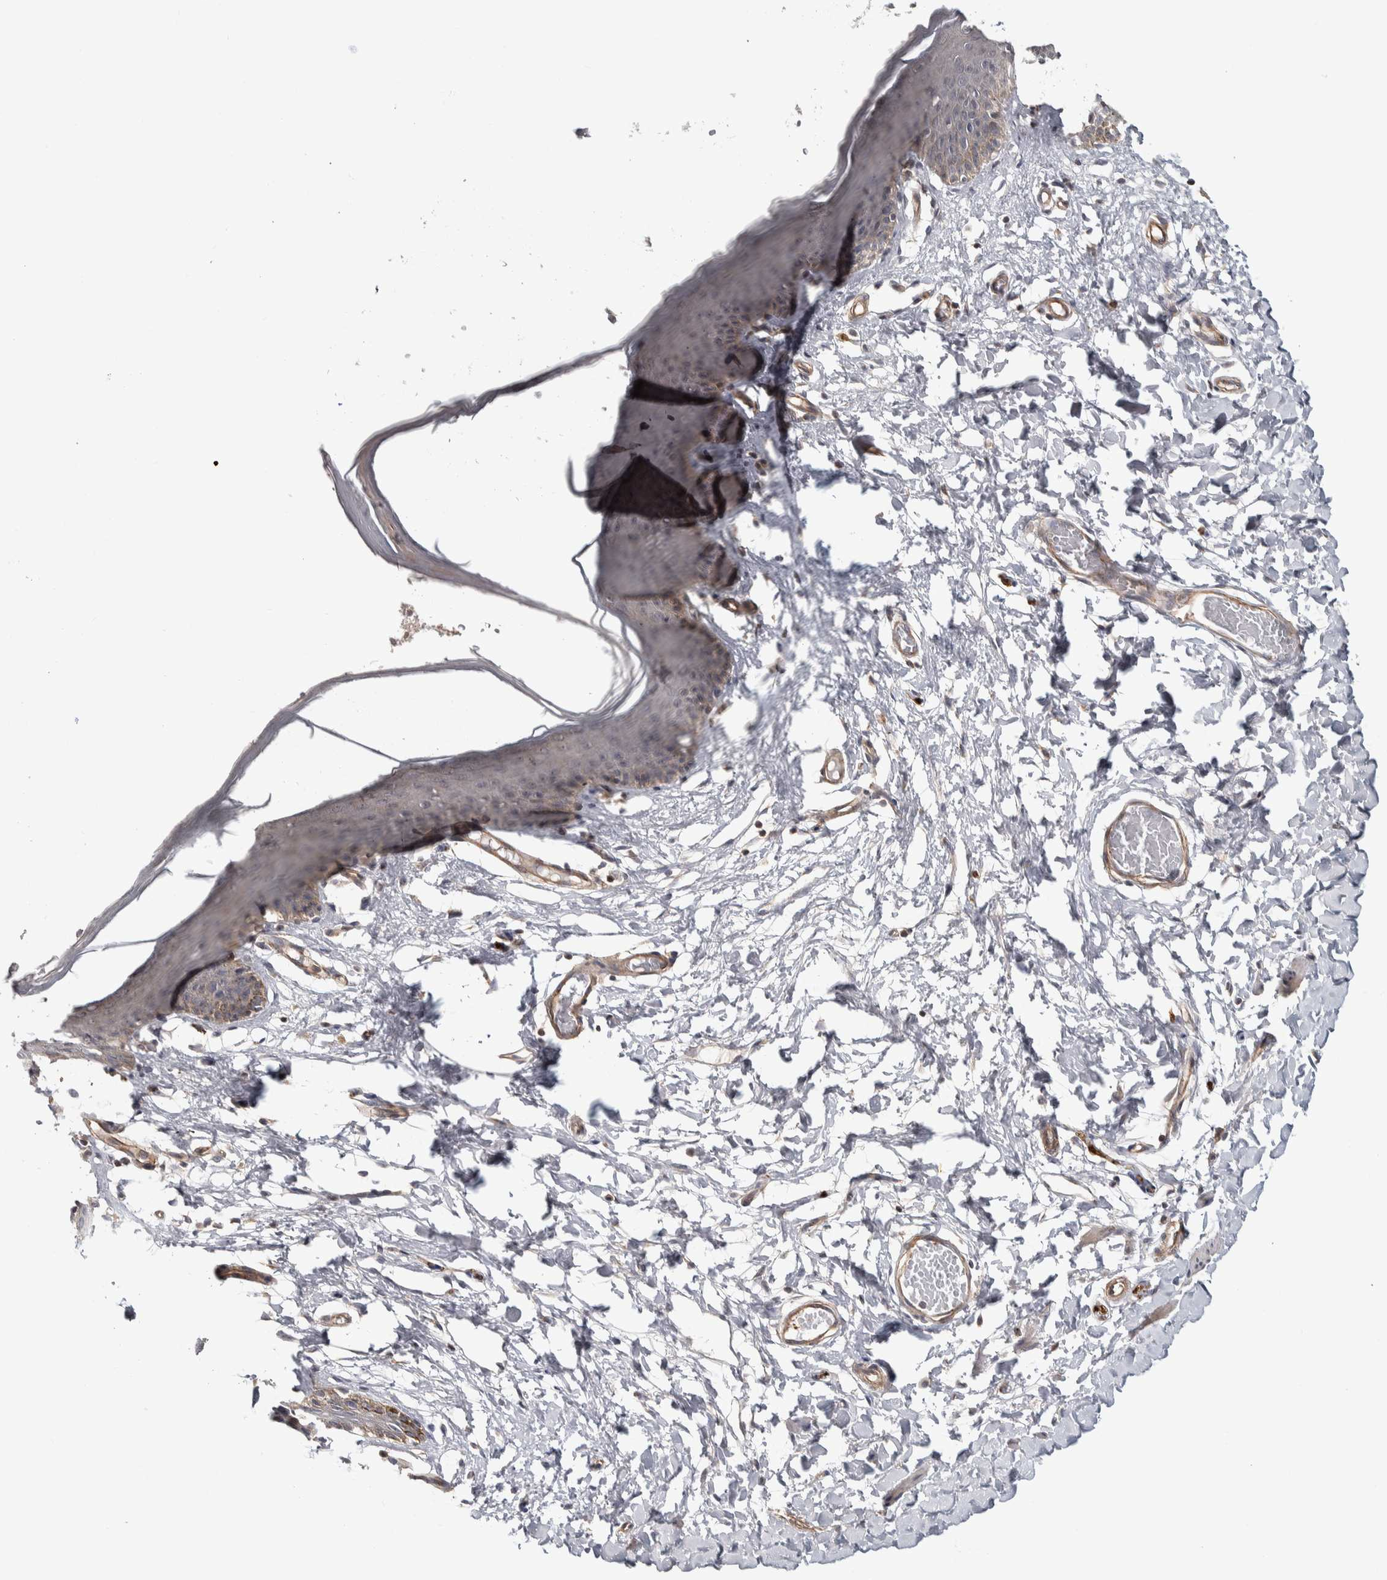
{"staining": {"intensity": "moderate", "quantity": "25%-75%", "location": "cytoplasmic/membranous"}, "tissue": "skin", "cell_type": "Epidermal cells", "image_type": "normal", "snomed": [{"axis": "morphology", "description": "Normal tissue, NOS"}, {"axis": "topography", "description": "Vulva"}], "caption": "Brown immunohistochemical staining in unremarkable skin exhibits moderate cytoplasmic/membranous expression in approximately 25%-75% of epidermal cells.", "gene": "CHMP4C", "patient": {"sex": "female", "age": 66}}